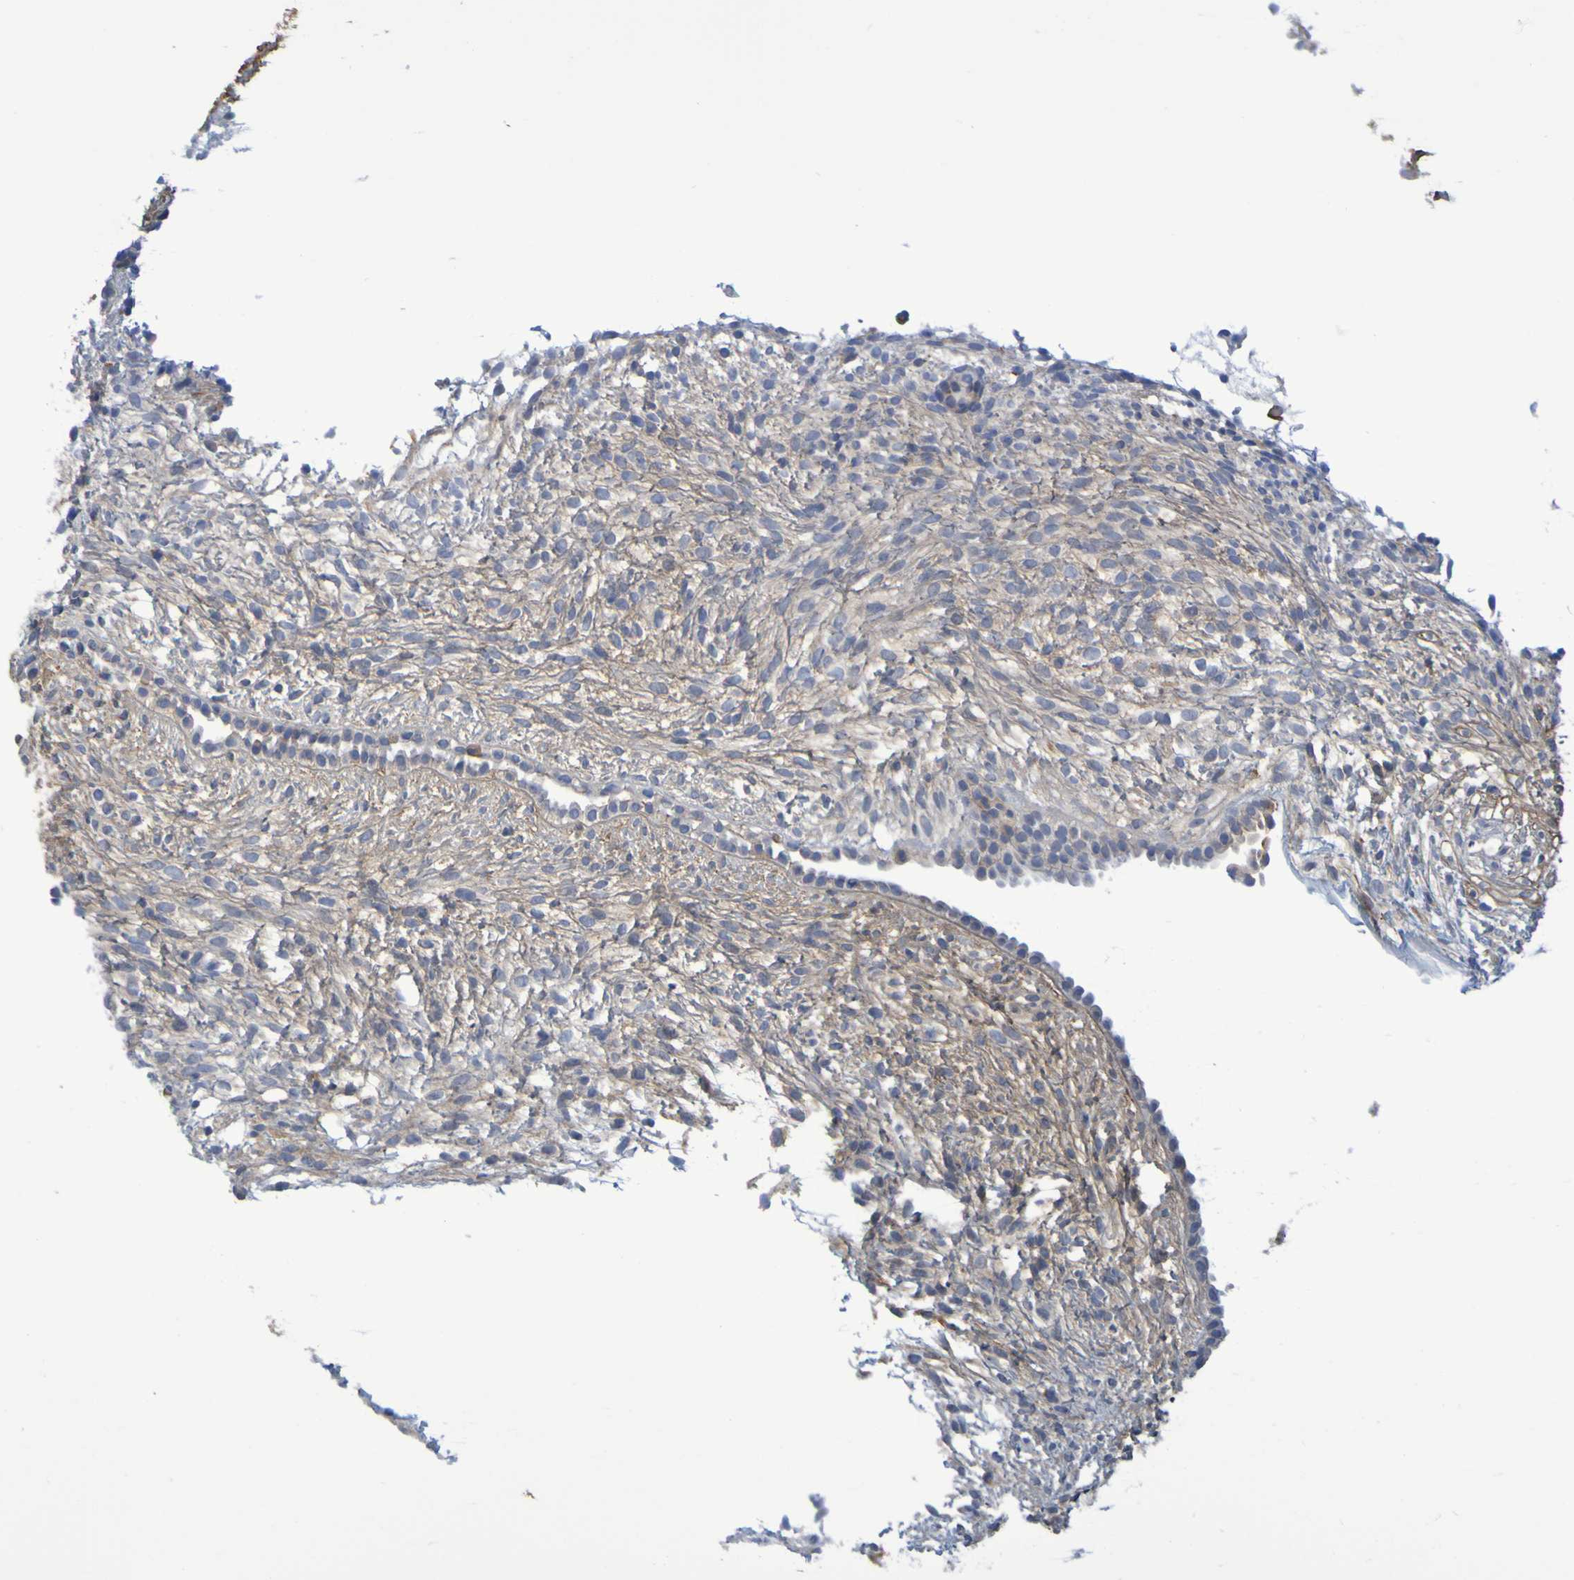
{"staining": {"intensity": "moderate", "quantity": "25%-75%", "location": "cytoplasmic/membranous"}, "tissue": "ovary", "cell_type": "Ovarian stroma cells", "image_type": "normal", "snomed": [{"axis": "morphology", "description": "Normal tissue, NOS"}, {"axis": "morphology", "description": "Cyst, NOS"}, {"axis": "topography", "description": "Ovary"}], "caption": "Ovary stained with a brown dye displays moderate cytoplasmic/membranous positive staining in about 25%-75% of ovarian stroma cells.", "gene": "GAB3", "patient": {"sex": "female", "age": 18}}